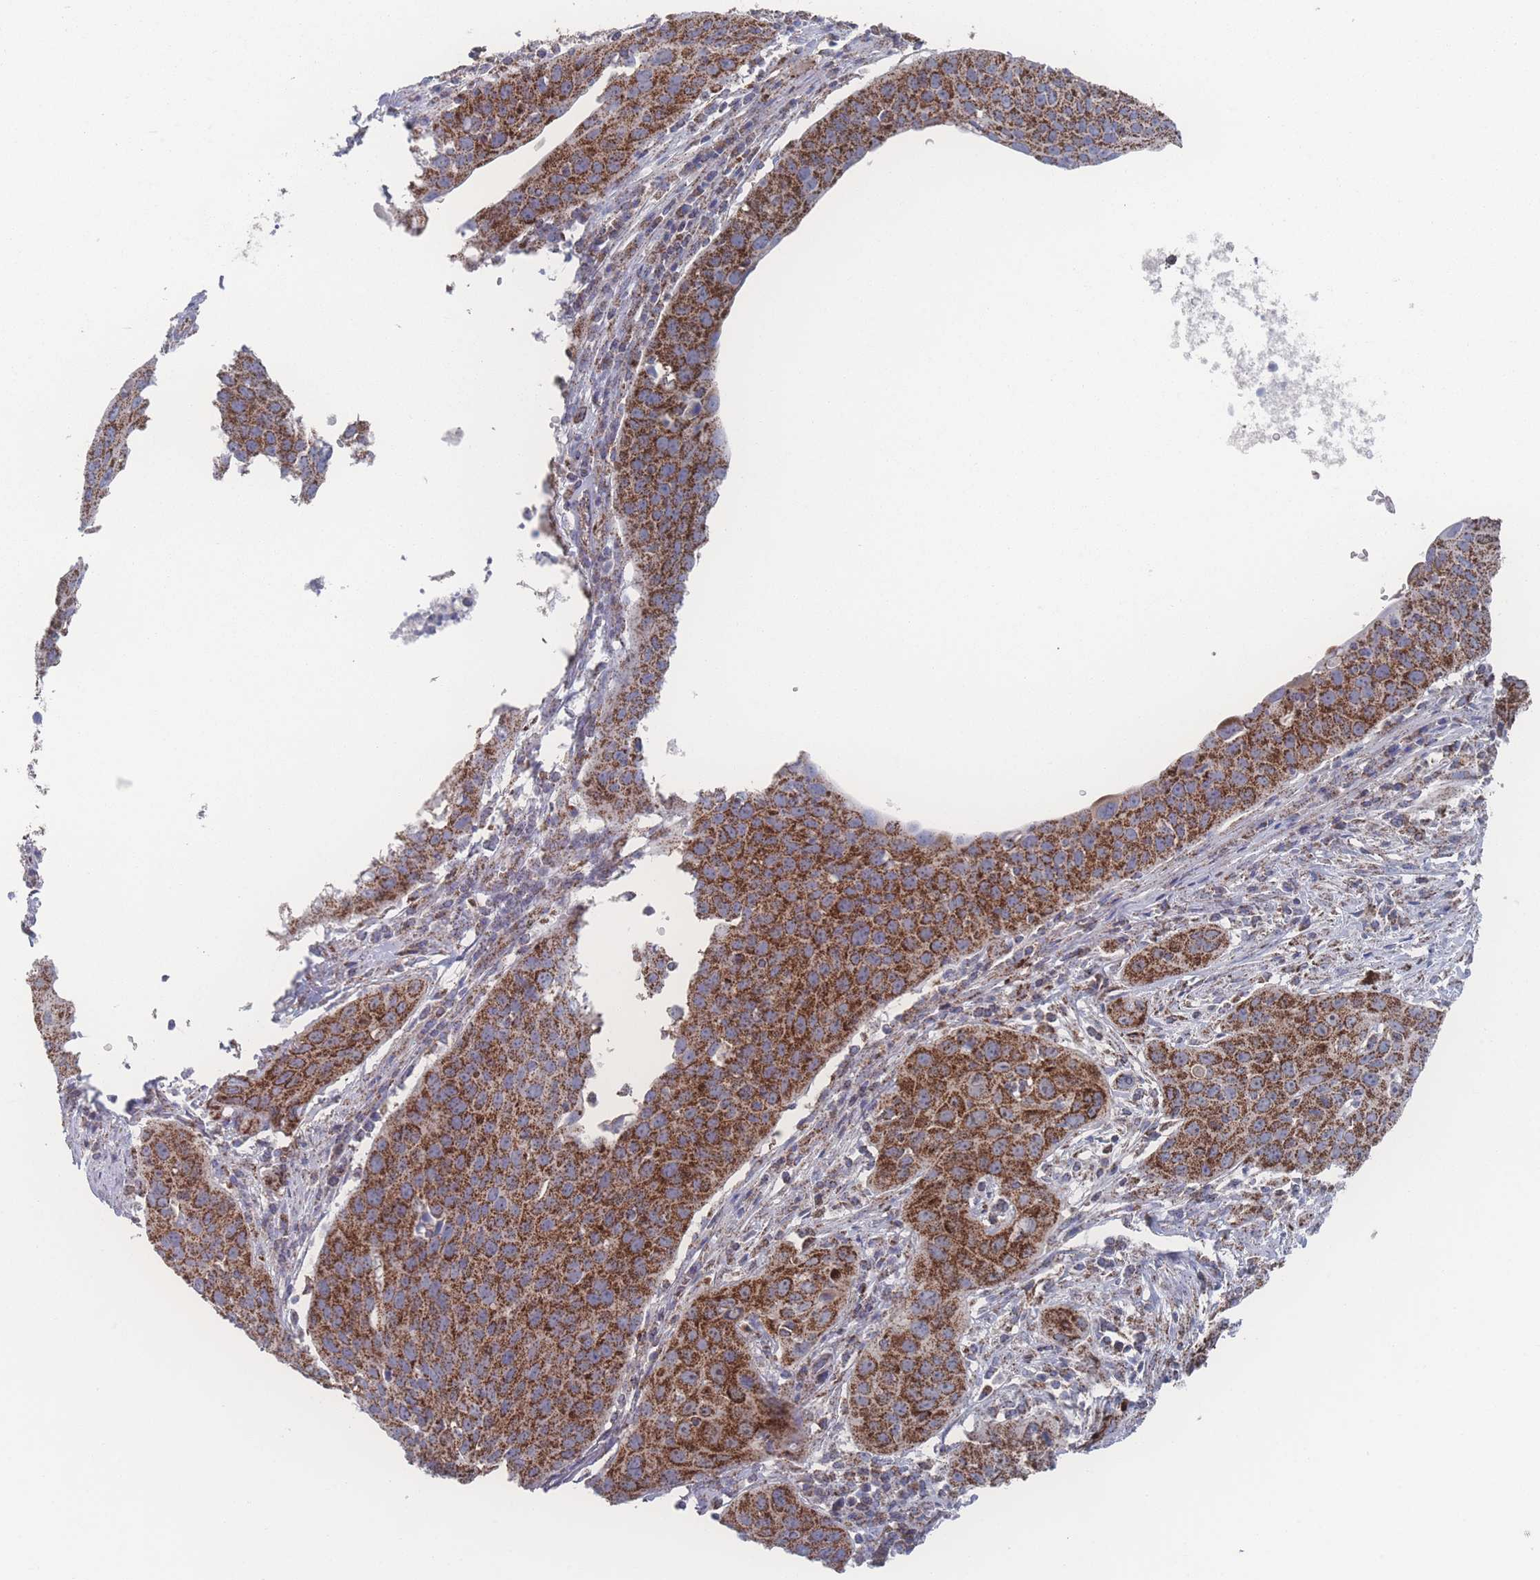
{"staining": {"intensity": "strong", "quantity": ">75%", "location": "cytoplasmic/membranous"}, "tissue": "cervical cancer", "cell_type": "Tumor cells", "image_type": "cancer", "snomed": [{"axis": "morphology", "description": "Squamous cell carcinoma, NOS"}, {"axis": "topography", "description": "Cervix"}], "caption": "Immunohistochemistry image of cervical cancer (squamous cell carcinoma) stained for a protein (brown), which shows high levels of strong cytoplasmic/membranous expression in about >75% of tumor cells.", "gene": "PEX14", "patient": {"sex": "female", "age": 36}}